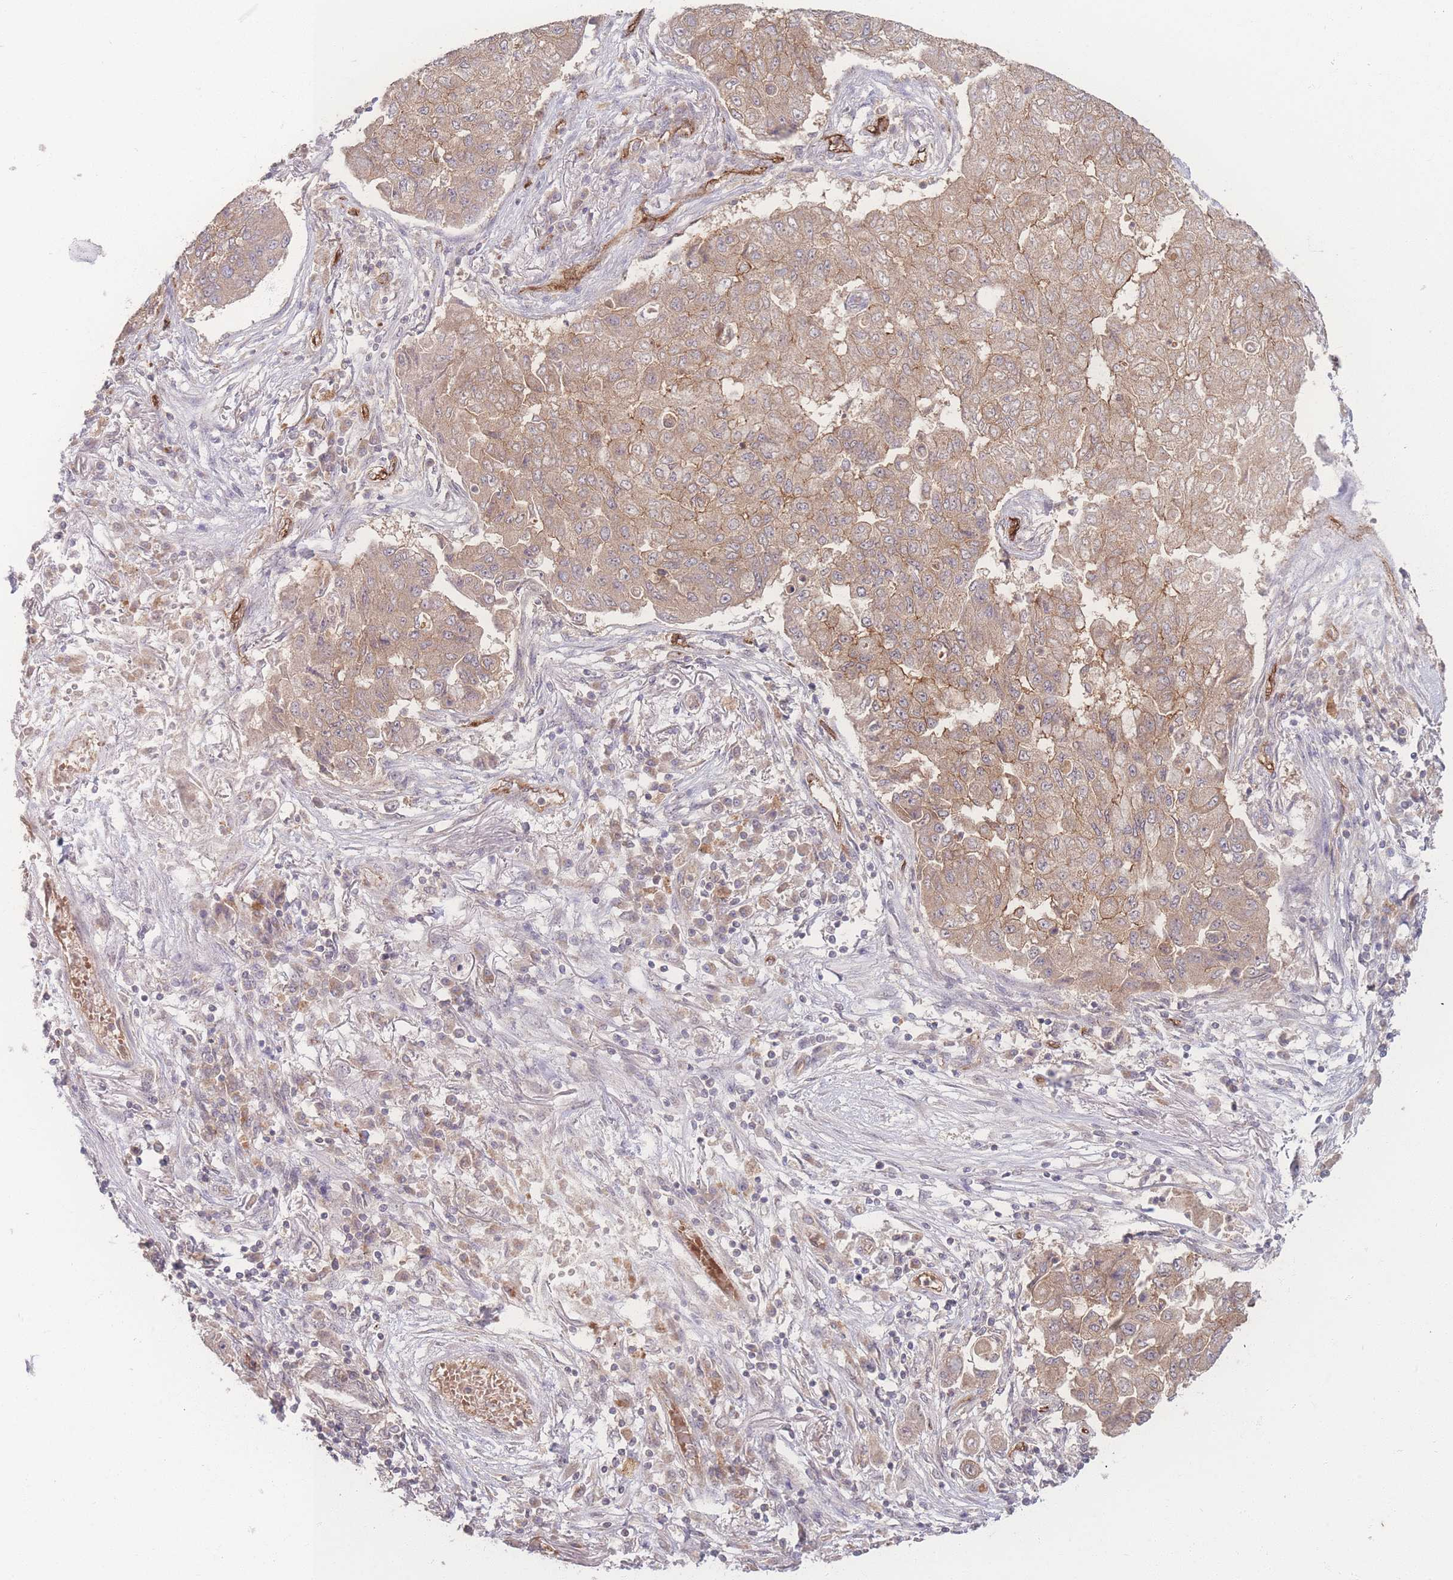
{"staining": {"intensity": "moderate", "quantity": ">75%", "location": "cytoplasmic/membranous"}, "tissue": "lung cancer", "cell_type": "Tumor cells", "image_type": "cancer", "snomed": [{"axis": "morphology", "description": "Squamous cell carcinoma, NOS"}, {"axis": "topography", "description": "Lung"}], "caption": "This histopathology image shows IHC staining of human lung cancer (squamous cell carcinoma), with medium moderate cytoplasmic/membranous staining in about >75% of tumor cells.", "gene": "INSR", "patient": {"sex": "male", "age": 74}}